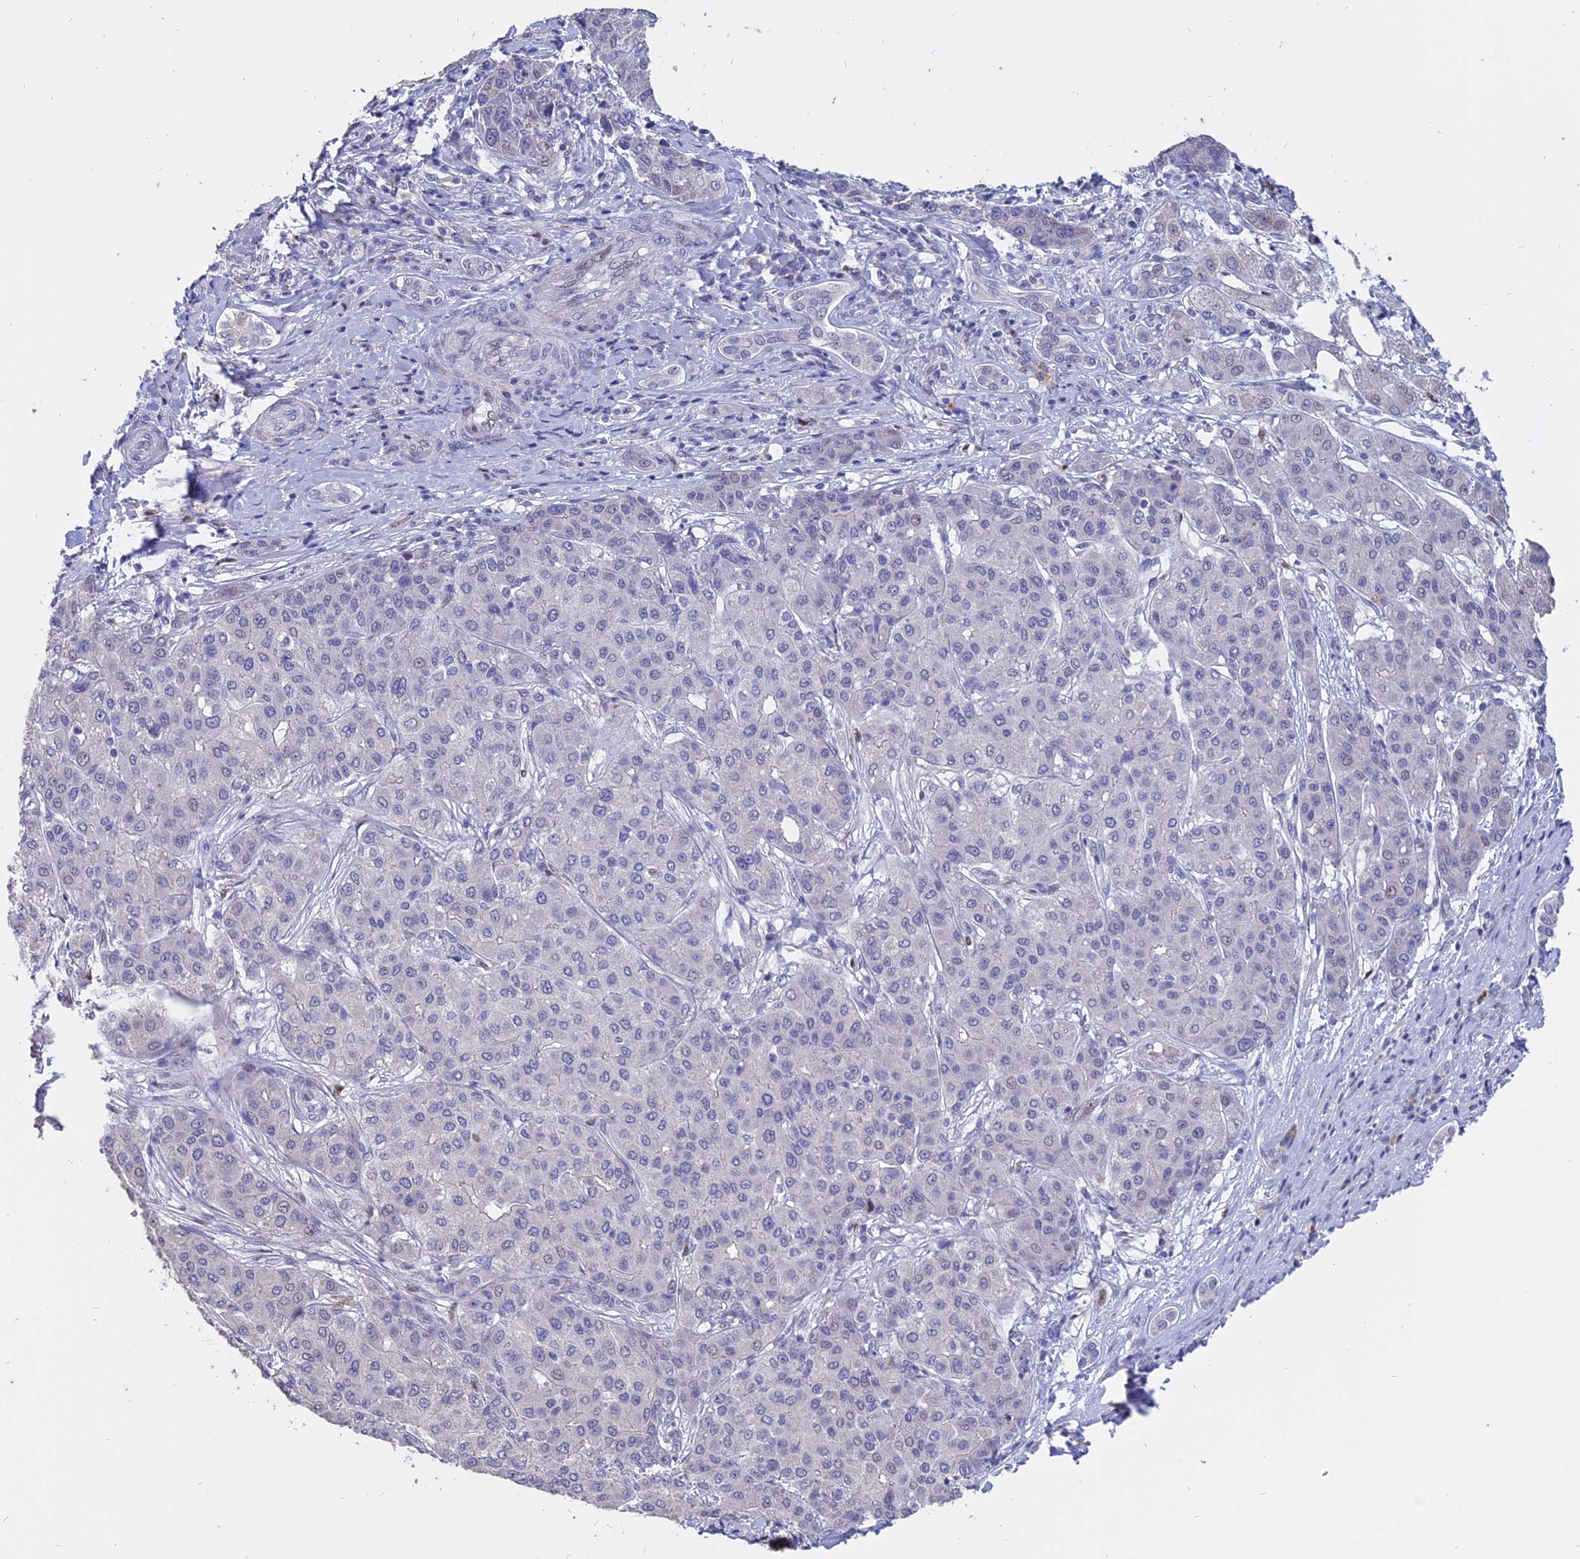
{"staining": {"intensity": "negative", "quantity": "none", "location": "none"}, "tissue": "liver cancer", "cell_type": "Tumor cells", "image_type": "cancer", "snomed": [{"axis": "morphology", "description": "Carcinoma, Hepatocellular, NOS"}, {"axis": "topography", "description": "Liver"}], "caption": "IHC of human hepatocellular carcinoma (liver) reveals no positivity in tumor cells.", "gene": "TMEM263", "patient": {"sex": "male", "age": 65}}